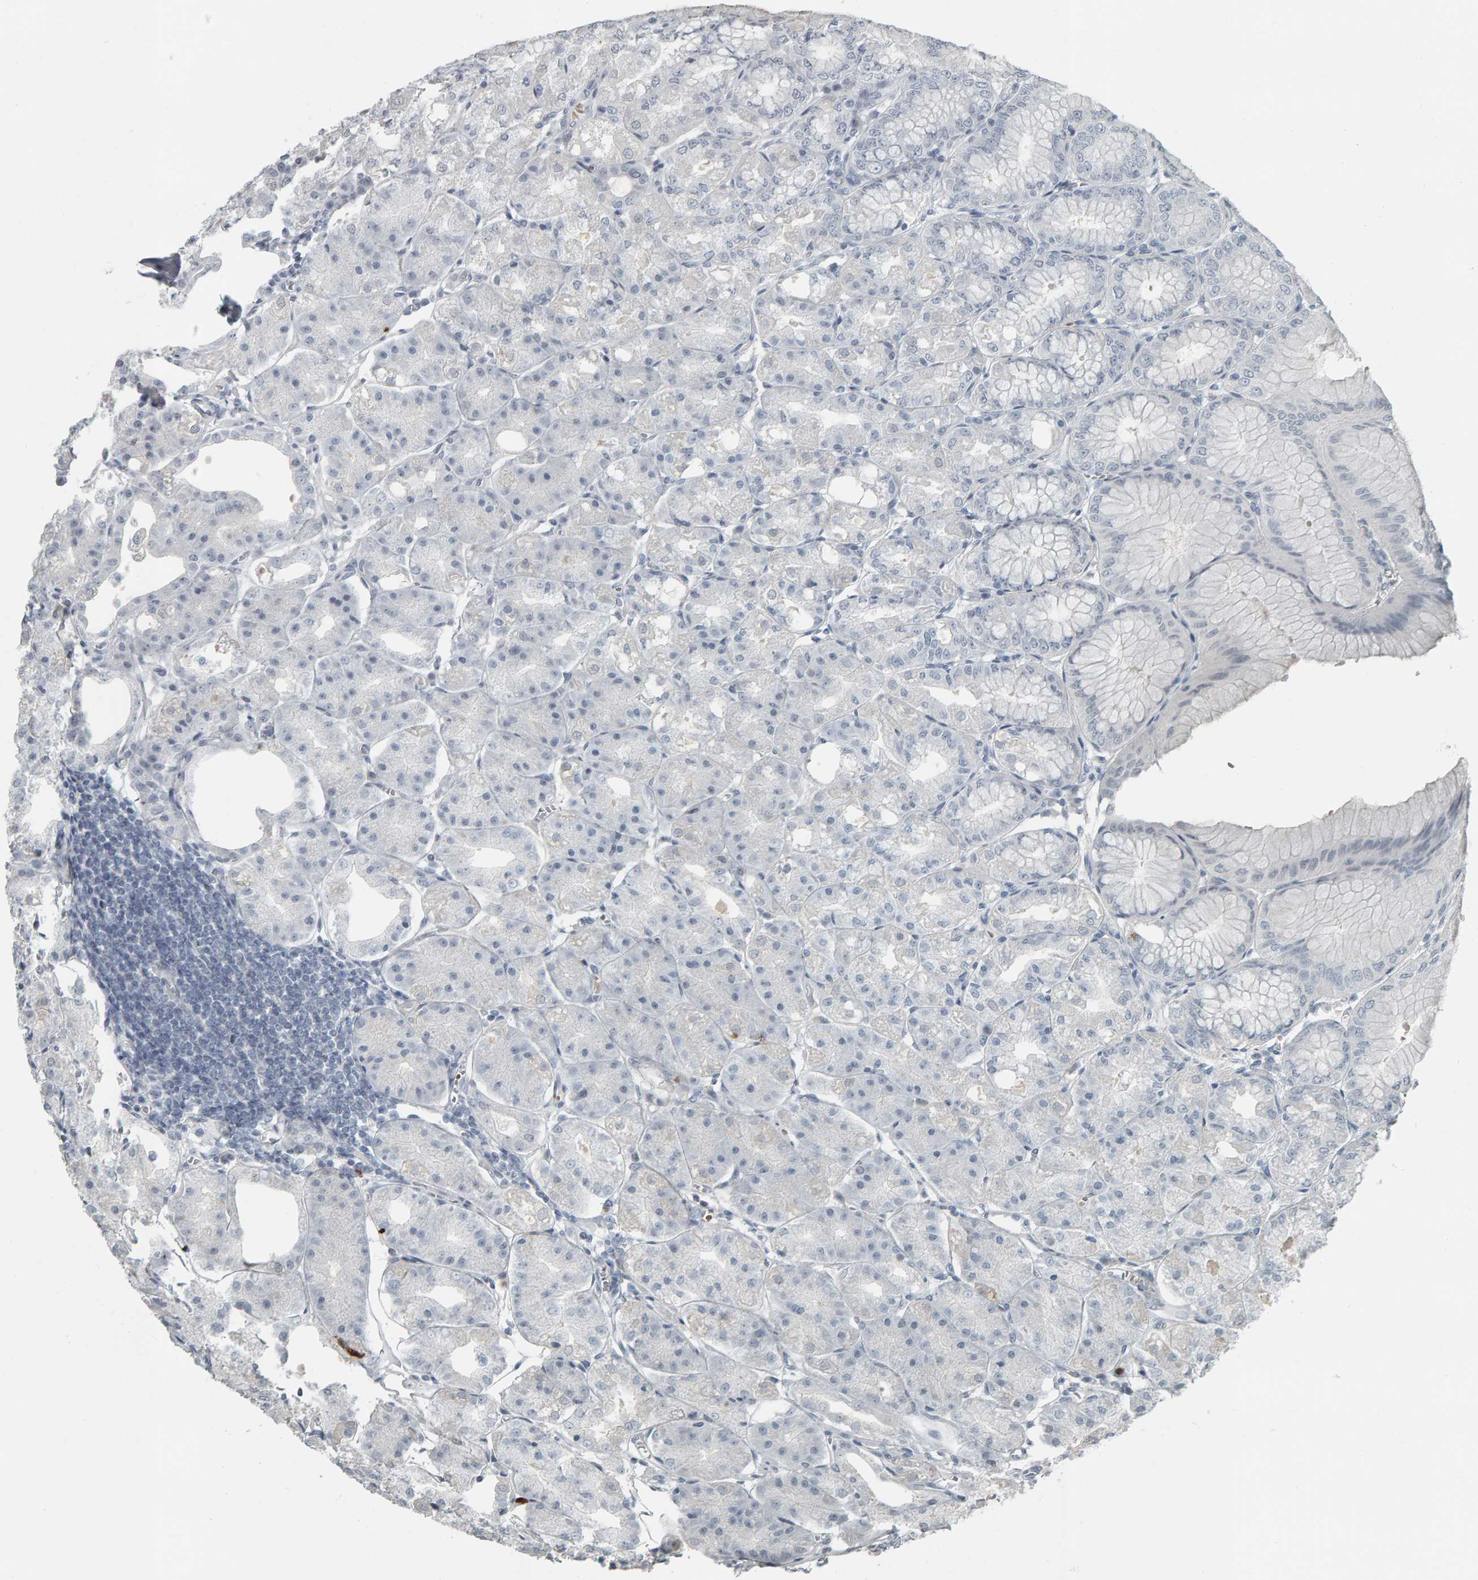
{"staining": {"intensity": "negative", "quantity": "none", "location": "none"}, "tissue": "stomach", "cell_type": "Glandular cells", "image_type": "normal", "snomed": [{"axis": "morphology", "description": "Normal tissue, NOS"}, {"axis": "topography", "description": "Stomach, lower"}], "caption": "This is an IHC image of benign human stomach. There is no expression in glandular cells.", "gene": "PYY", "patient": {"sex": "male", "age": 71}}